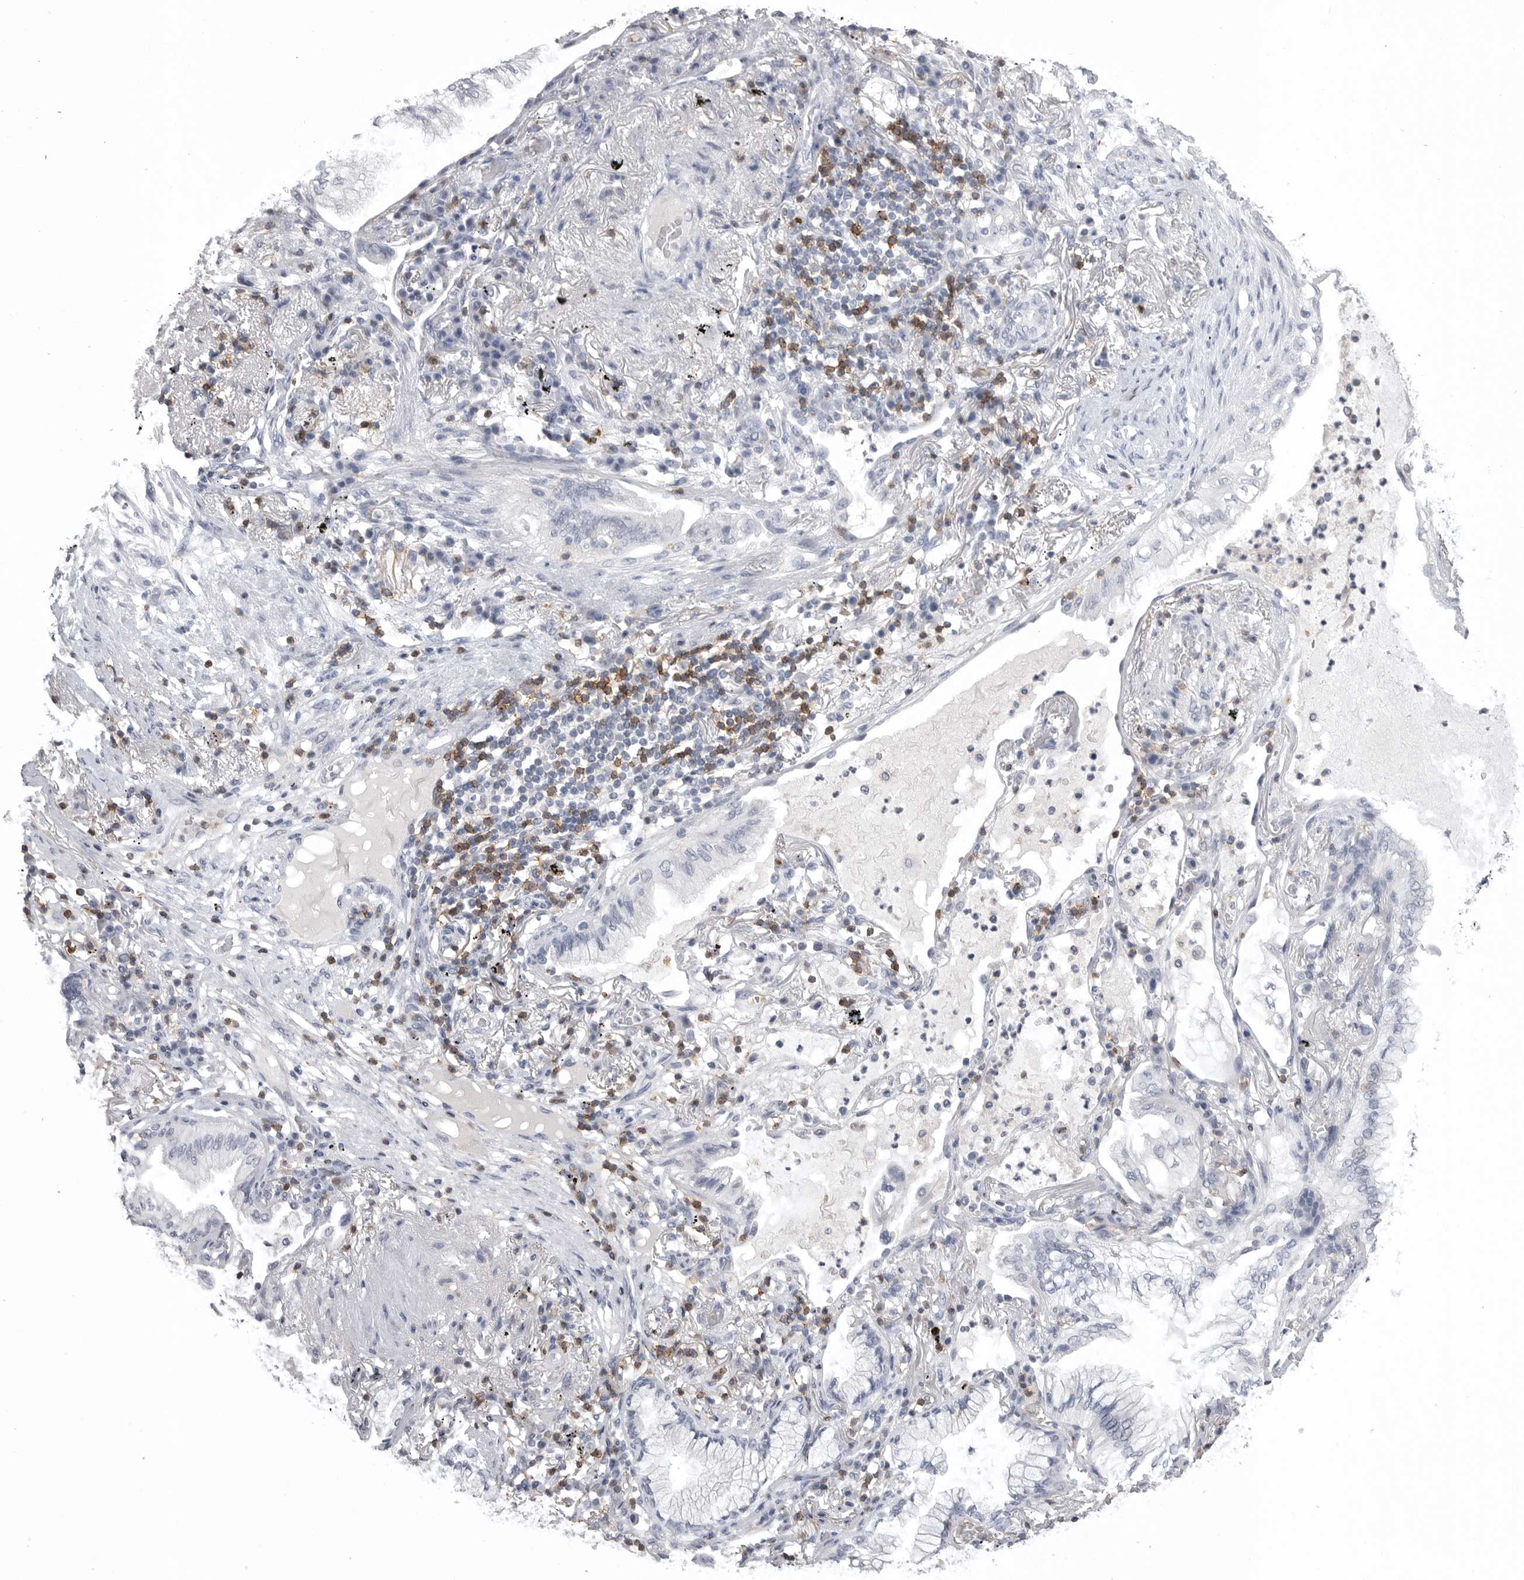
{"staining": {"intensity": "negative", "quantity": "none", "location": "none"}, "tissue": "lung cancer", "cell_type": "Tumor cells", "image_type": "cancer", "snomed": [{"axis": "morphology", "description": "Adenocarcinoma, NOS"}, {"axis": "topography", "description": "Lung"}], "caption": "Immunohistochemistry of adenocarcinoma (lung) displays no staining in tumor cells.", "gene": "ITGAL", "patient": {"sex": "female", "age": 70}}